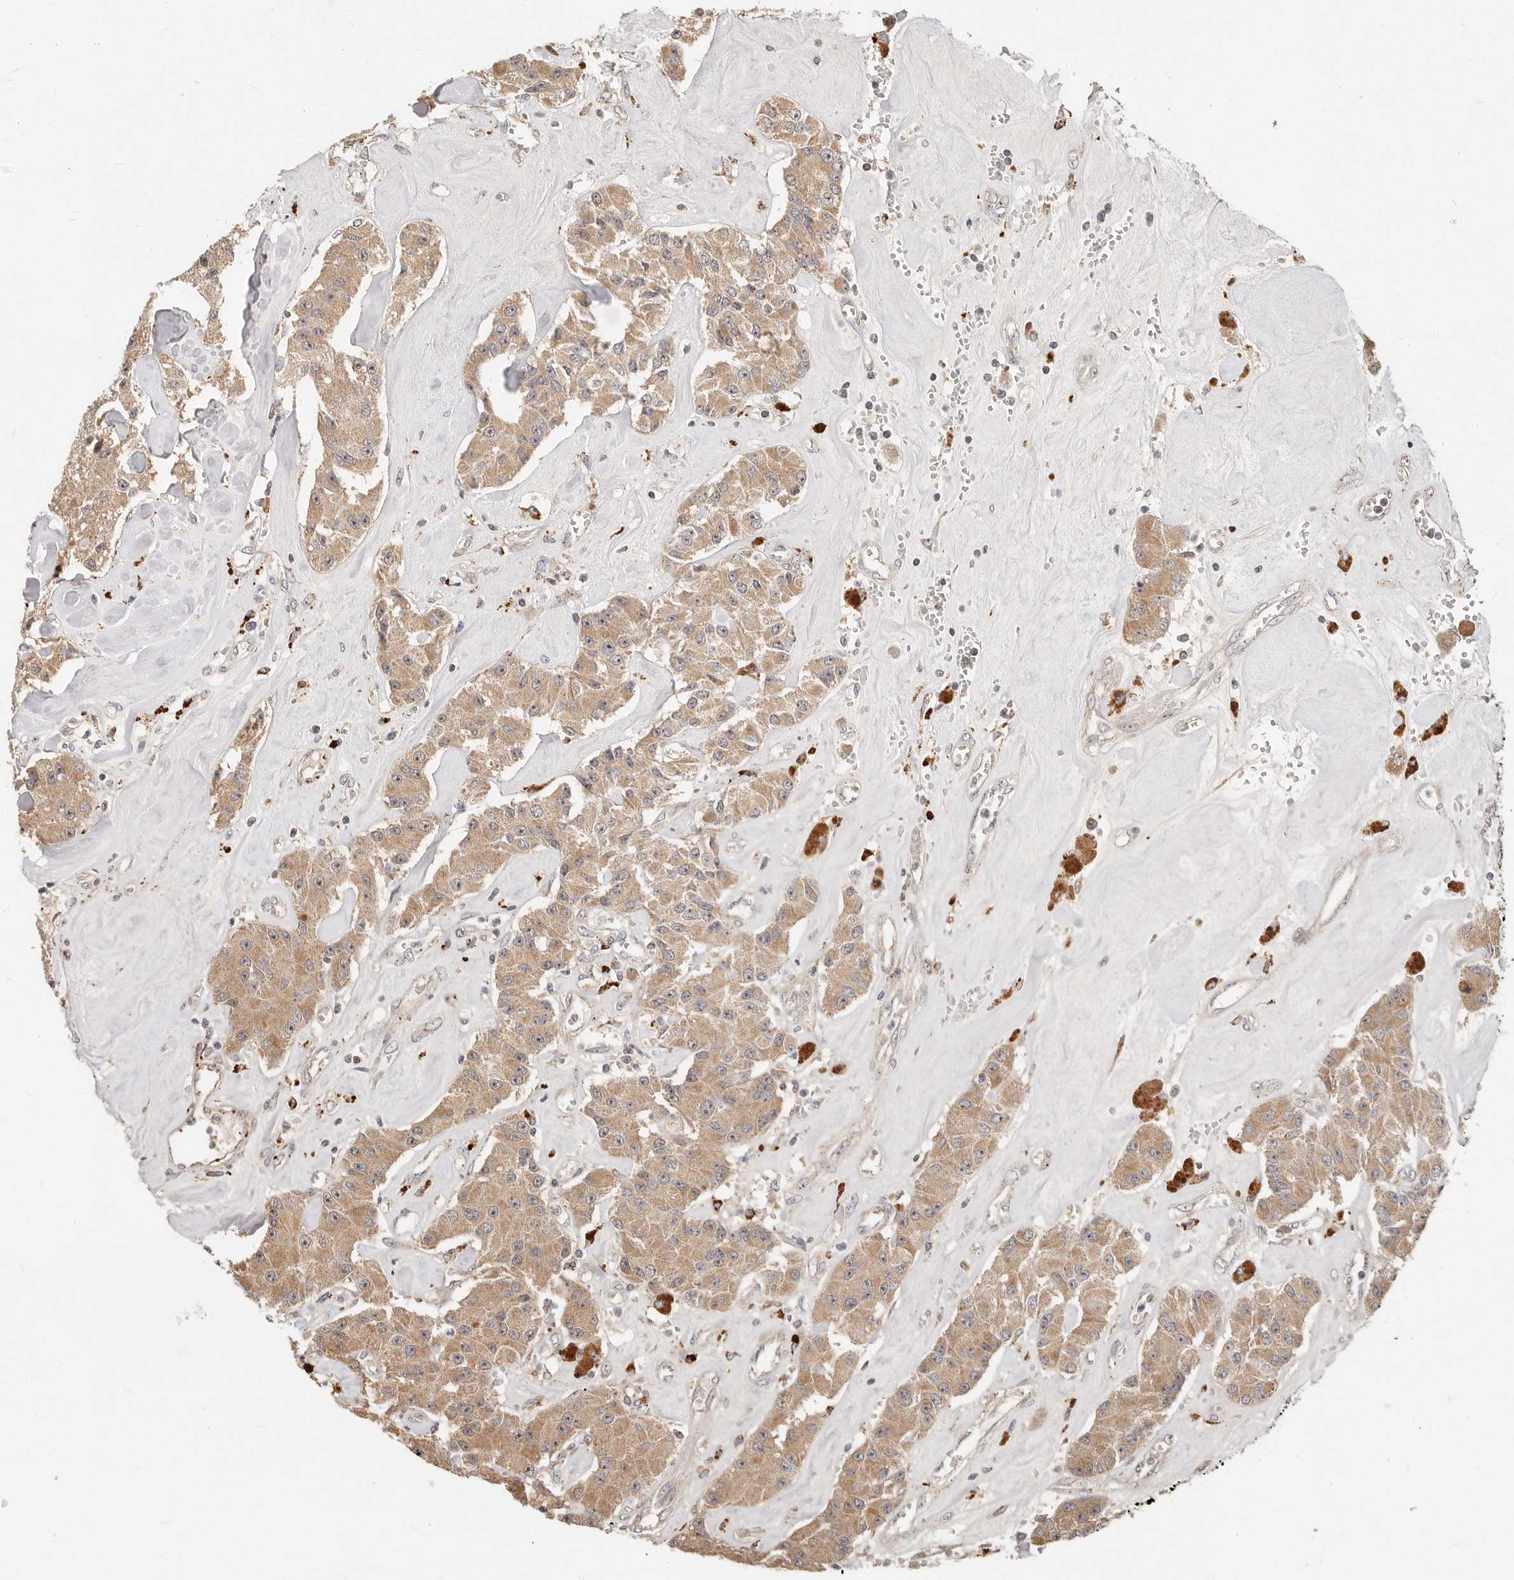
{"staining": {"intensity": "moderate", "quantity": ">75%", "location": "cytoplasmic/membranous"}, "tissue": "carcinoid", "cell_type": "Tumor cells", "image_type": "cancer", "snomed": [{"axis": "morphology", "description": "Carcinoid, malignant, NOS"}, {"axis": "topography", "description": "Pancreas"}], "caption": "Carcinoid (malignant) stained with immunohistochemistry (IHC) shows moderate cytoplasmic/membranous expression in about >75% of tumor cells. Using DAB (brown) and hematoxylin (blue) stains, captured at high magnification using brightfield microscopy.", "gene": "ZRANB1", "patient": {"sex": "male", "age": 41}}